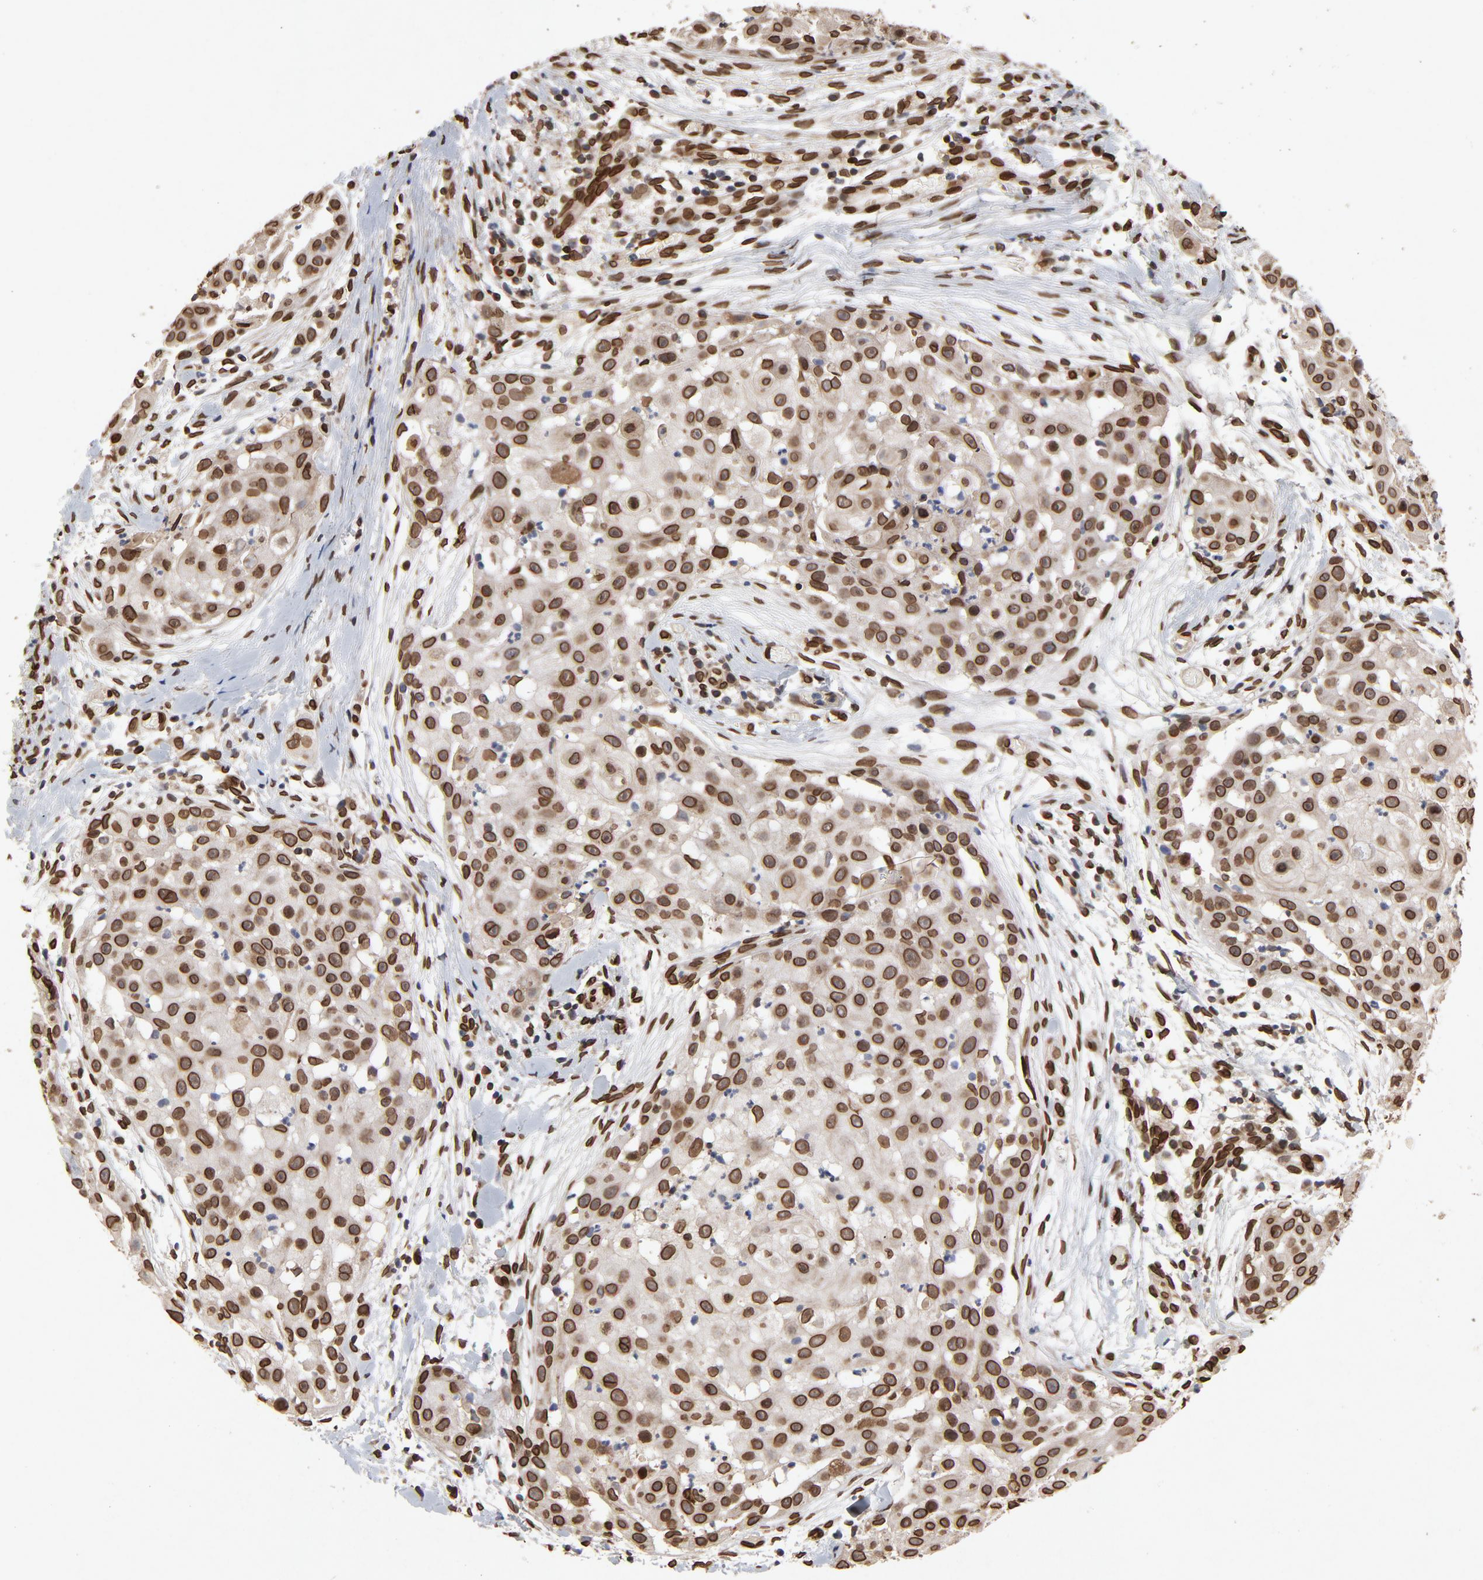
{"staining": {"intensity": "strong", "quantity": ">75%", "location": "cytoplasmic/membranous,nuclear"}, "tissue": "skin cancer", "cell_type": "Tumor cells", "image_type": "cancer", "snomed": [{"axis": "morphology", "description": "Squamous cell carcinoma, NOS"}, {"axis": "topography", "description": "Skin"}], "caption": "A high amount of strong cytoplasmic/membranous and nuclear positivity is present in about >75% of tumor cells in skin cancer (squamous cell carcinoma) tissue. The protein is stained brown, and the nuclei are stained in blue (DAB IHC with brightfield microscopy, high magnification).", "gene": "LMNA", "patient": {"sex": "female", "age": 57}}